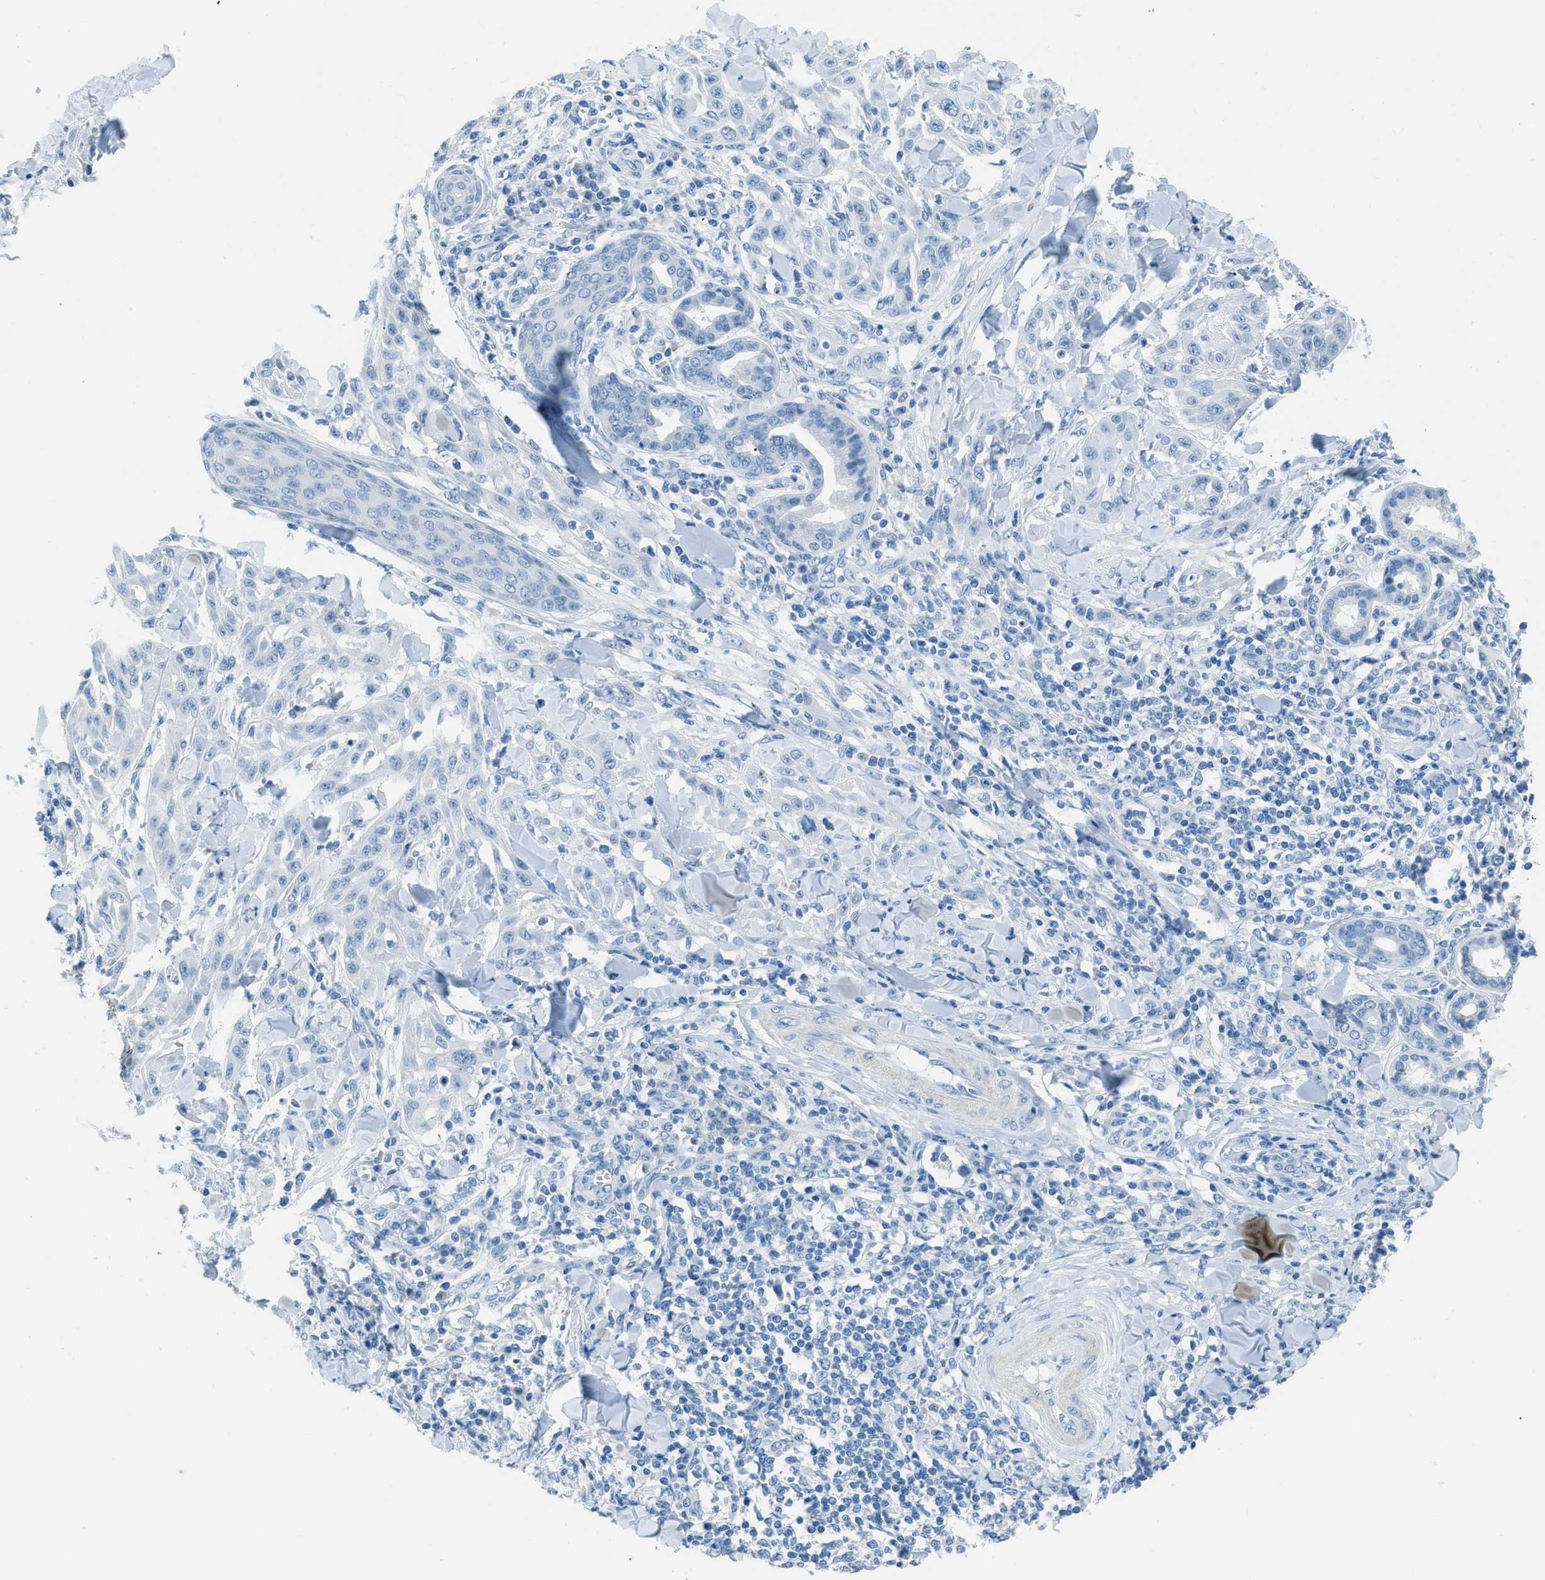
{"staining": {"intensity": "negative", "quantity": "none", "location": "none"}, "tissue": "skin cancer", "cell_type": "Tumor cells", "image_type": "cancer", "snomed": [{"axis": "morphology", "description": "Squamous cell carcinoma, NOS"}, {"axis": "topography", "description": "Skin"}], "caption": "Tumor cells are negative for brown protein staining in skin cancer.", "gene": "ACAN", "patient": {"sex": "male", "age": 24}}